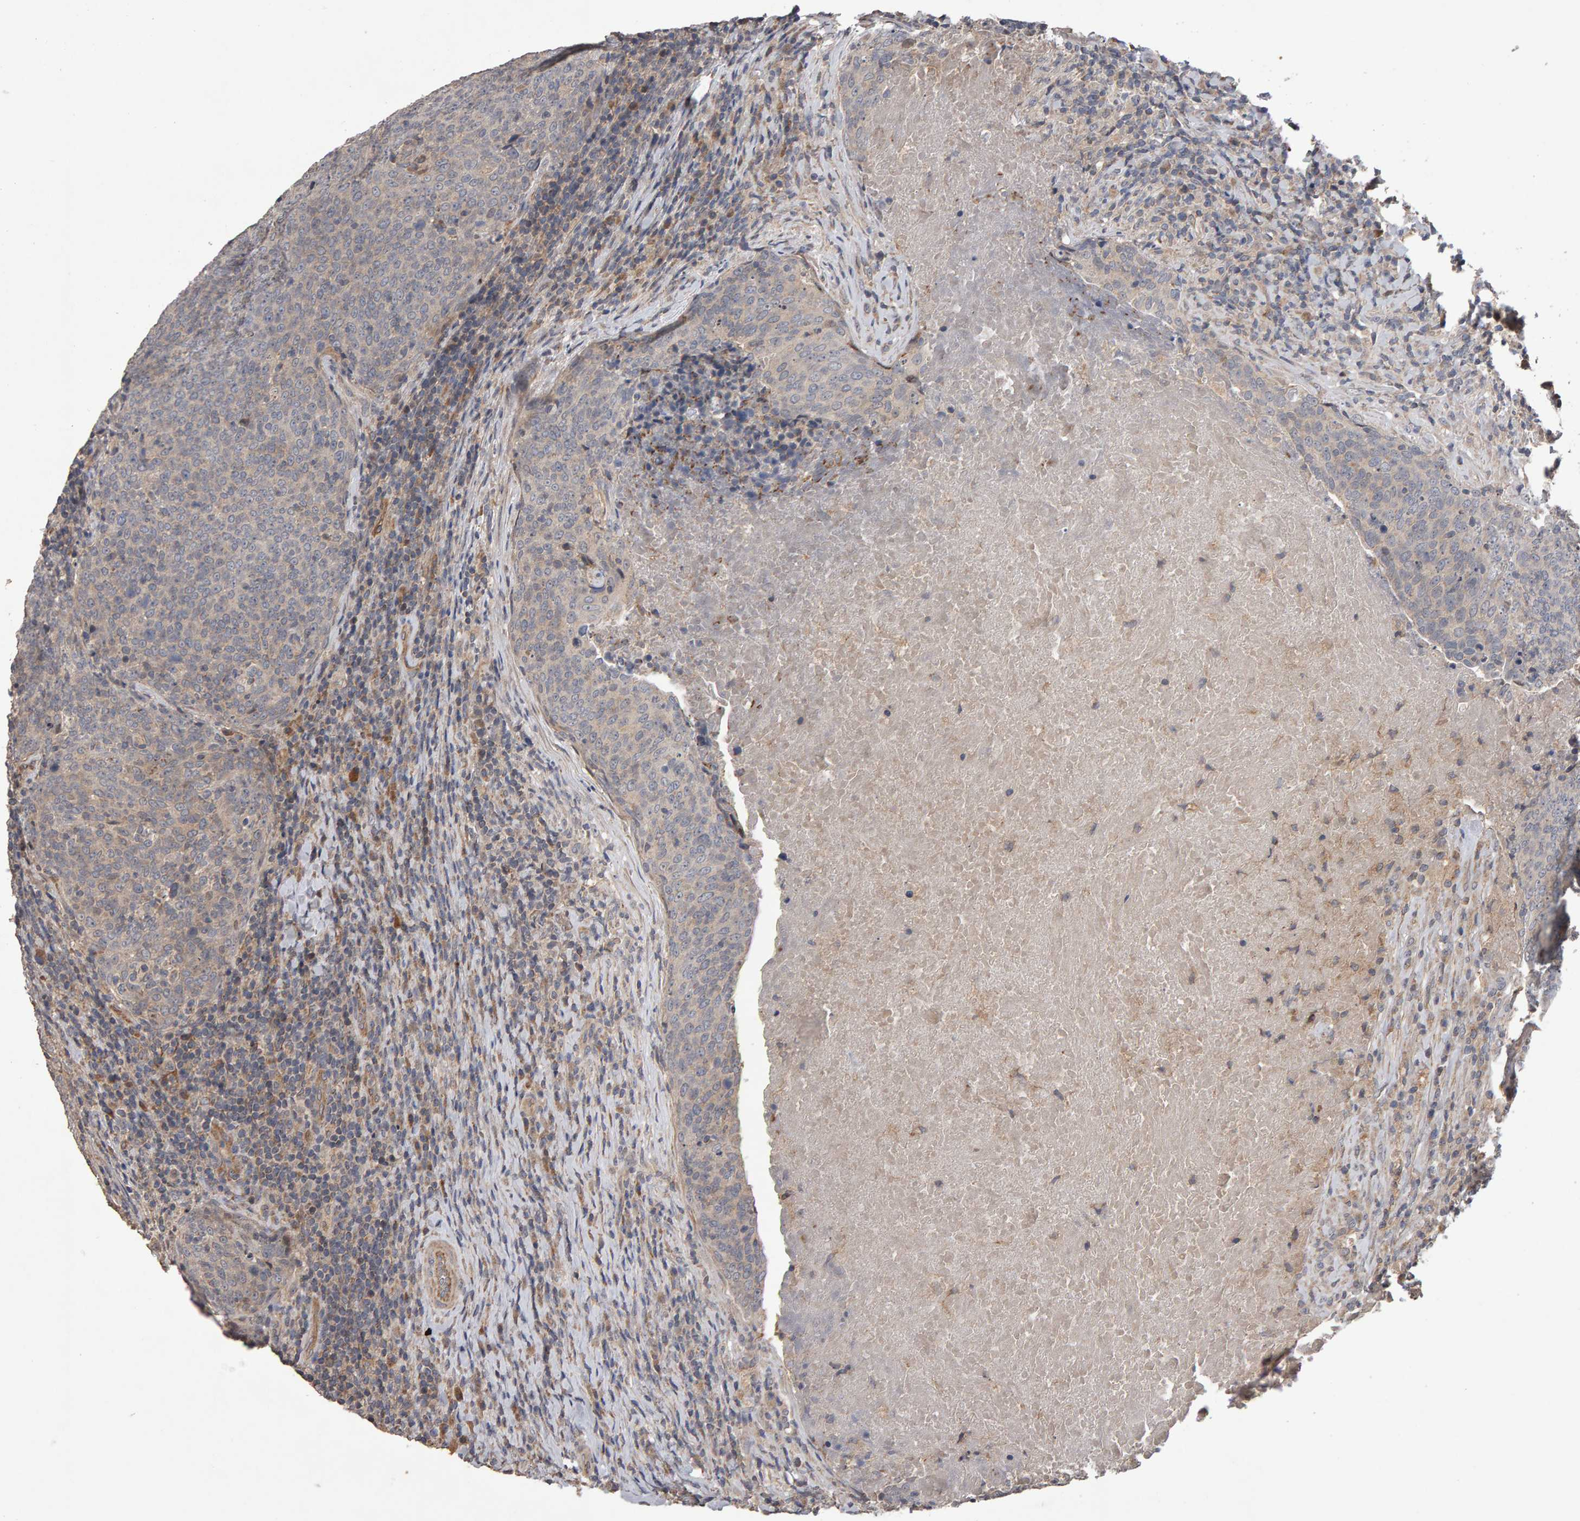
{"staining": {"intensity": "weak", "quantity": "<25%", "location": "cytoplasmic/membranous"}, "tissue": "head and neck cancer", "cell_type": "Tumor cells", "image_type": "cancer", "snomed": [{"axis": "morphology", "description": "Squamous cell carcinoma, NOS"}, {"axis": "morphology", "description": "Squamous cell carcinoma, metastatic, NOS"}, {"axis": "topography", "description": "Lymph node"}, {"axis": "topography", "description": "Head-Neck"}], "caption": "A high-resolution histopathology image shows IHC staining of head and neck cancer (squamous cell carcinoma), which displays no significant staining in tumor cells.", "gene": "COASY", "patient": {"sex": "male", "age": 62}}